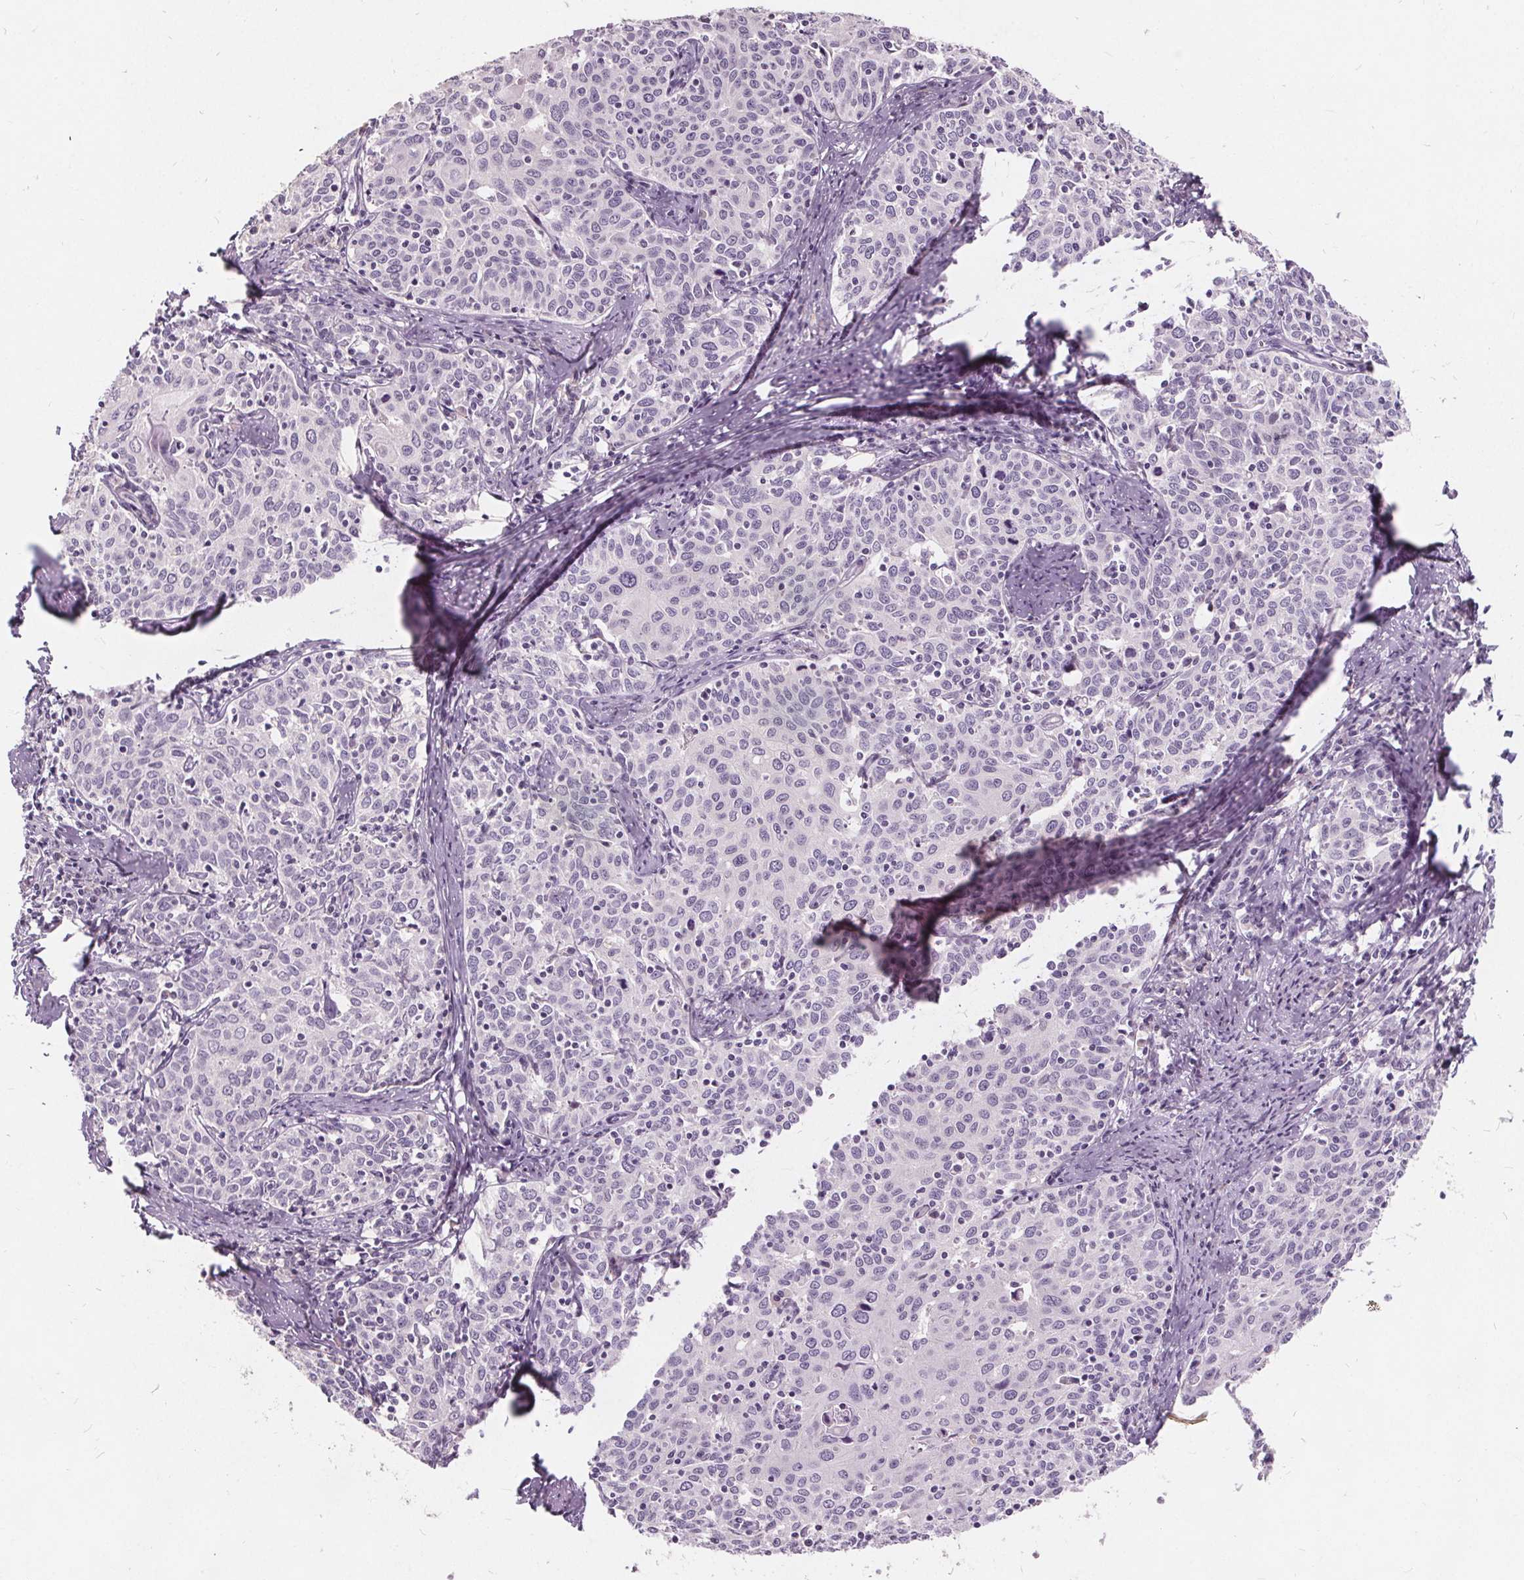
{"staining": {"intensity": "negative", "quantity": "none", "location": "none"}, "tissue": "cervical cancer", "cell_type": "Tumor cells", "image_type": "cancer", "snomed": [{"axis": "morphology", "description": "Squamous cell carcinoma, NOS"}, {"axis": "topography", "description": "Cervix"}], "caption": "Human cervical cancer (squamous cell carcinoma) stained for a protein using immunohistochemistry (IHC) reveals no expression in tumor cells.", "gene": "PLA2G2E", "patient": {"sex": "female", "age": 62}}